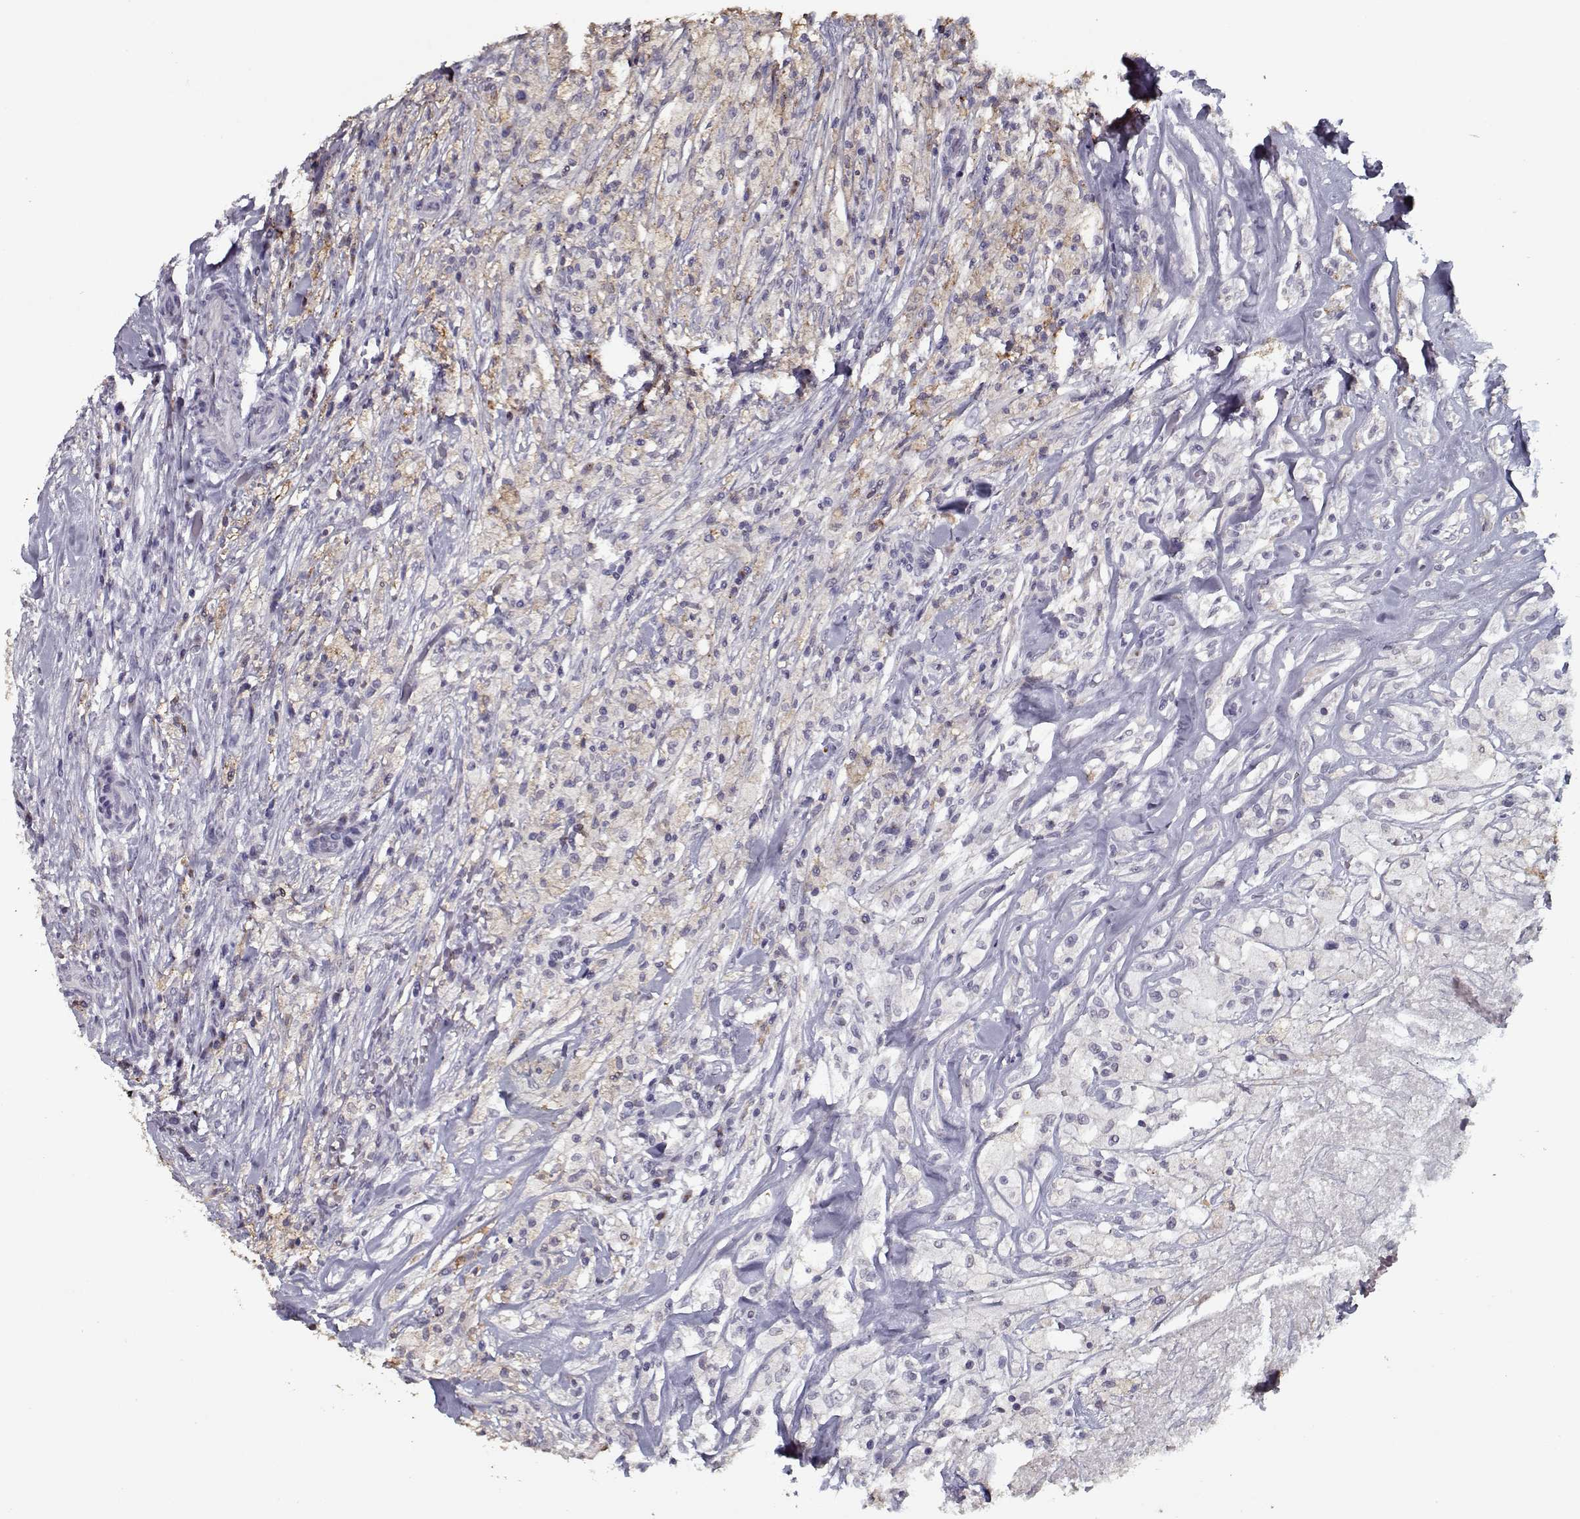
{"staining": {"intensity": "weak", "quantity": "<25%", "location": "cytoplasmic/membranous"}, "tissue": "testis cancer", "cell_type": "Tumor cells", "image_type": "cancer", "snomed": [{"axis": "morphology", "description": "Necrosis, NOS"}, {"axis": "morphology", "description": "Carcinoma, Embryonal, NOS"}, {"axis": "topography", "description": "Testis"}], "caption": "High magnification brightfield microscopy of testis cancer stained with DAB (brown) and counterstained with hematoxylin (blue): tumor cells show no significant staining.", "gene": "SEC16B", "patient": {"sex": "male", "age": 19}}